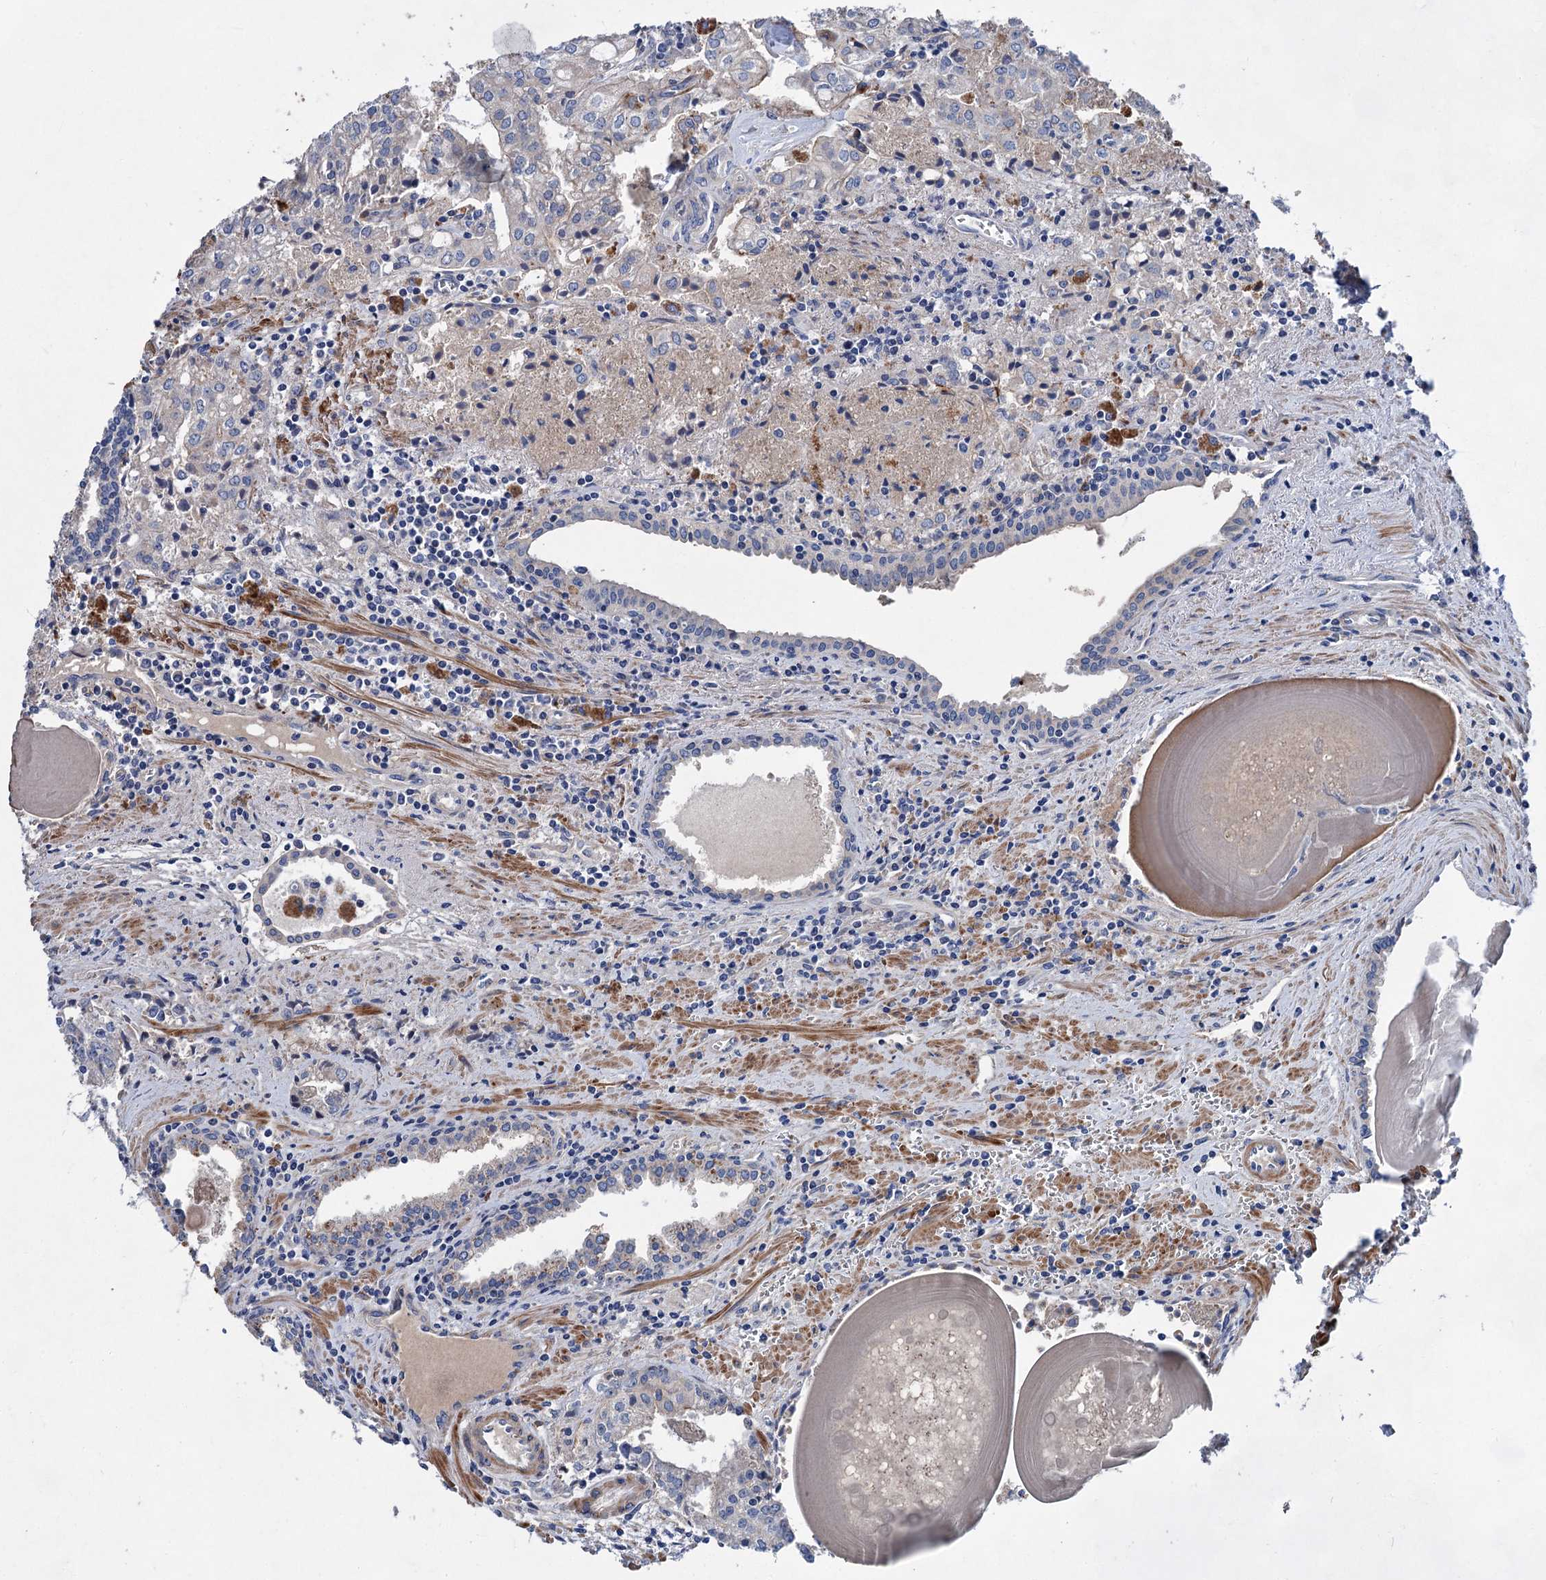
{"staining": {"intensity": "moderate", "quantity": "<25%", "location": "cytoplasmic/membranous"}, "tissue": "prostate cancer", "cell_type": "Tumor cells", "image_type": "cancer", "snomed": [{"axis": "morphology", "description": "Adenocarcinoma, High grade"}, {"axis": "topography", "description": "Prostate"}], "caption": "A high-resolution image shows IHC staining of prostate cancer (high-grade adenocarcinoma), which shows moderate cytoplasmic/membranous staining in about <25% of tumor cells.", "gene": "GPR155", "patient": {"sex": "male", "age": 68}}